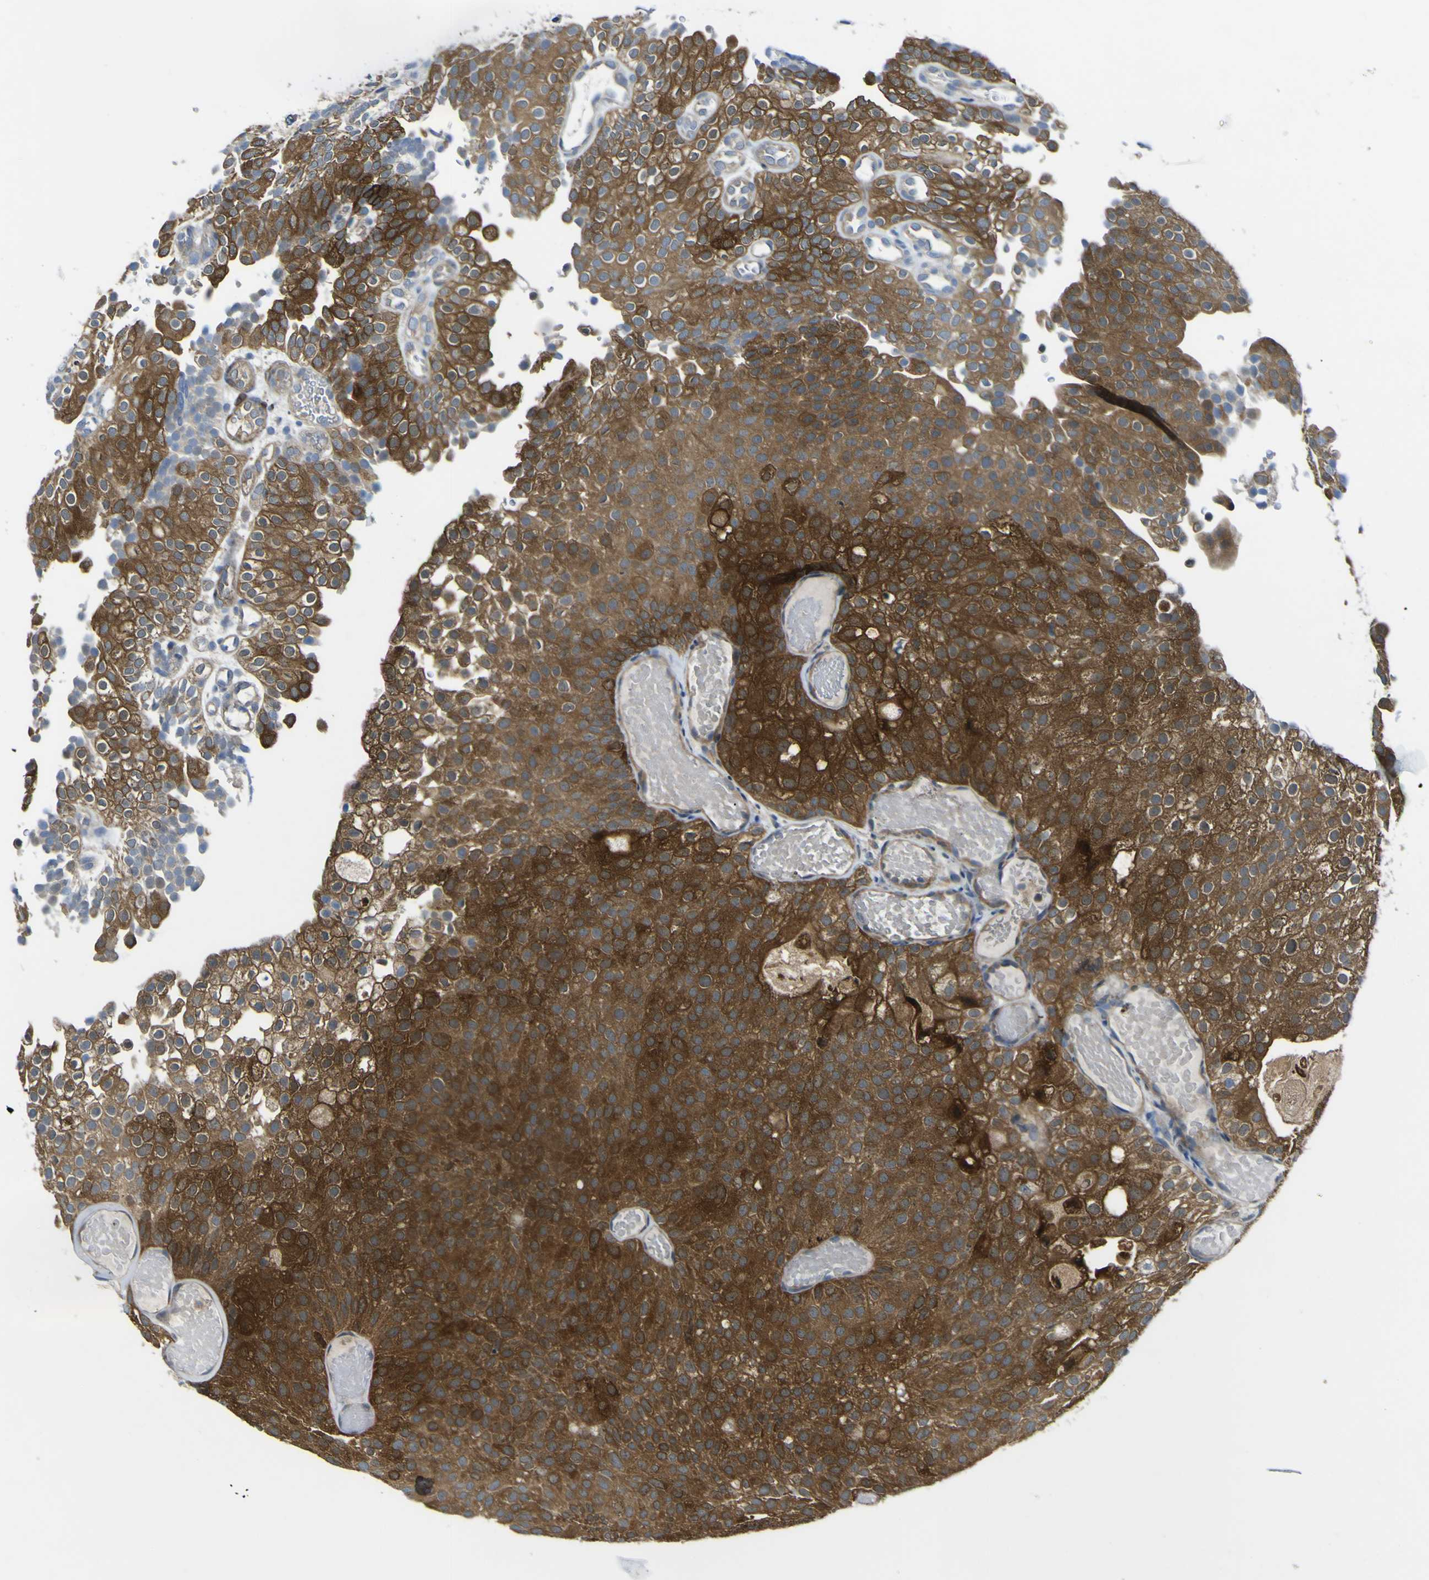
{"staining": {"intensity": "strong", "quantity": "25%-75%", "location": "cytoplasmic/membranous"}, "tissue": "urothelial cancer", "cell_type": "Tumor cells", "image_type": "cancer", "snomed": [{"axis": "morphology", "description": "Urothelial carcinoma, Low grade"}, {"axis": "topography", "description": "Urinary bladder"}], "caption": "Human urothelial carcinoma (low-grade) stained for a protein (brown) demonstrates strong cytoplasmic/membranous positive positivity in about 25%-75% of tumor cells.", "gene": "EML2", "patient": {"sex": "male", "age": 78}}